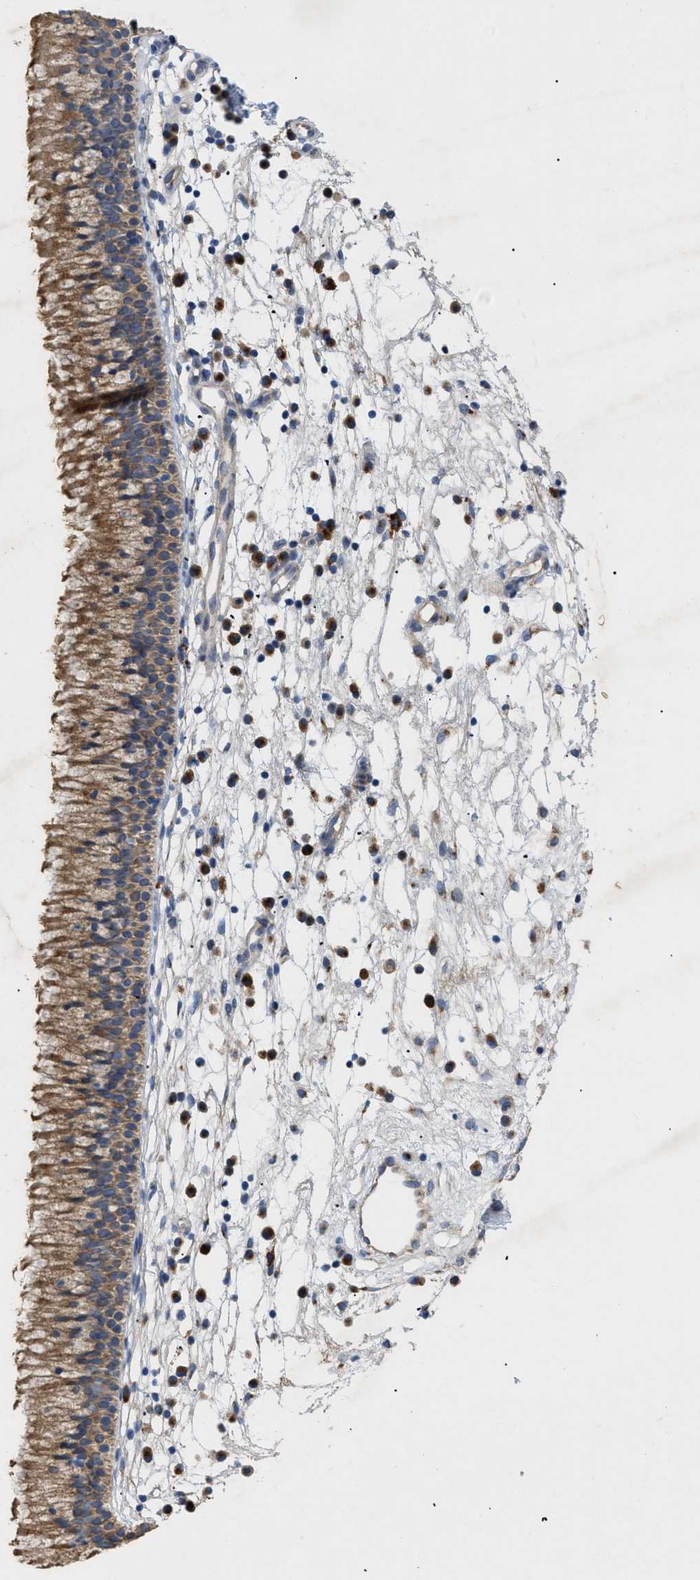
{"staining": {"intensity": "moderate", "quantity": ">75%", "location": "cytoplasmic/membranous"}, "tissue": "nasopharynx", "cell_type": "Respiratory epithelial cells", "image_type": "normal", "snomed": [{"axis": "morphology", "description": "Normal tissue, NOS"}, {"axis": "topography", "description": "Nasopharynx"}], "caption": "Nasopharynx stained with DAB IHC shows medium levels of moderate cytoplasmic/membranous positivity in about >75% of respiratory epithelial cells.", "gene": "SLC50A1", "patient": {"sex": "male", "age": 21}}